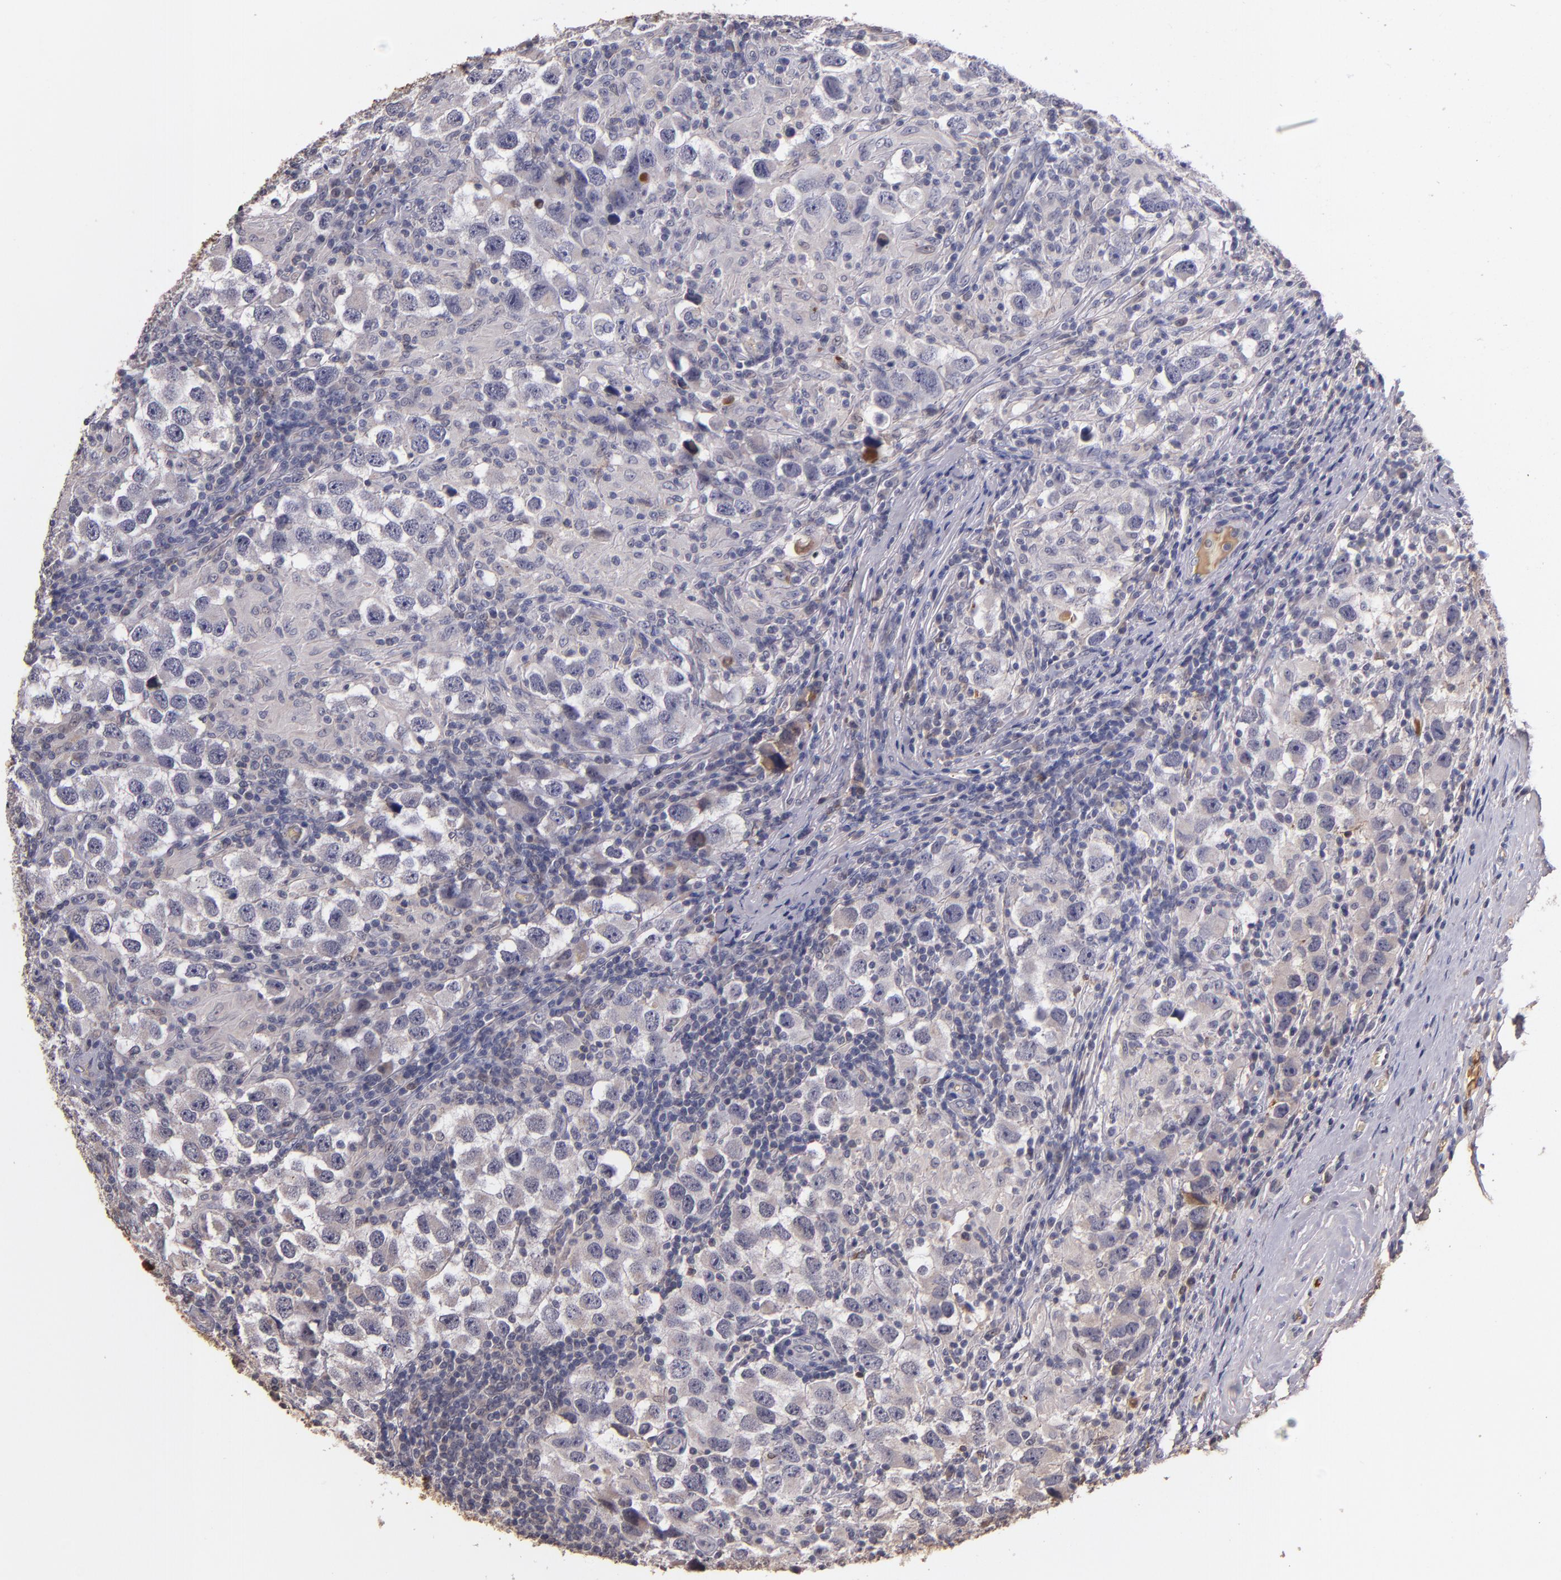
{"staining": {"intensity": "weak", "quantity": "<25%", "location": "cytoplasmic/membranous"}, "tissue": "testis cancer", "cell_type": "Tumor cells", "image_type": "cancer", "snomed": [{"axis": "morphology", "description": "Carcinoma, Embryonal, NOS"}, {"axis": "topography", "description": "Testis"}], "caption": "This photomicrograph is of testis cancer stained with immunohistochemistry (IHC) to label a protein in brown with the nuclei are counter-stained blue. There is no positivity in tumor cells.", "gene": "PTS", "patient": {"sex": "male", "age": 21}}